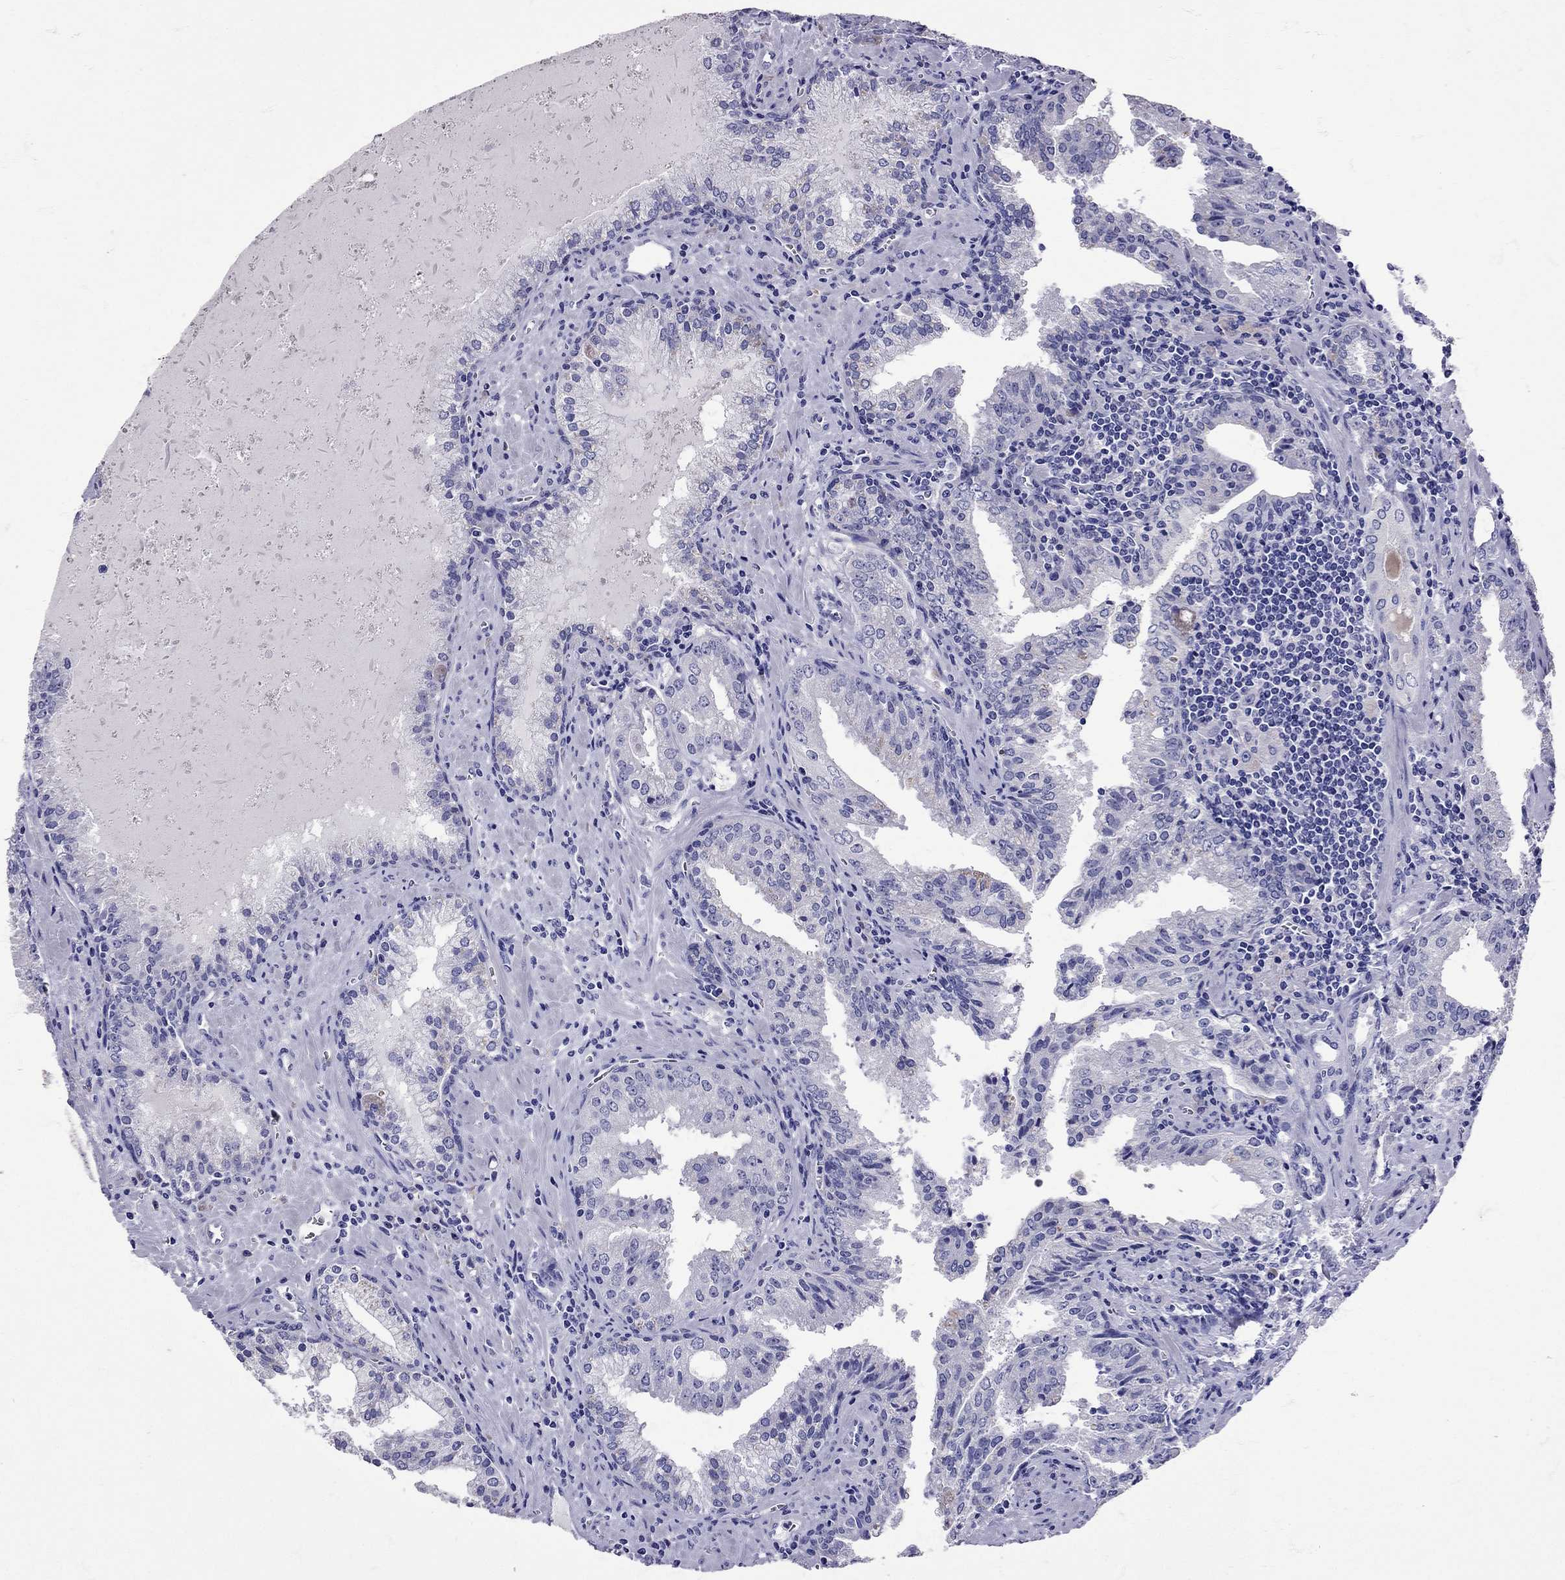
{"staining": {"intensity": "negative", "quantity": "none", "location": "none"}, "tissue": "prostate cancer", "cell_type": "Tumor cells", "image_type": "cancer", "snomed": [{"axis": "morphology", "description": "Adenocarcinoma, High grade"}, {"axis": "topography", "description": "Prostate"}], "caption": "Tumor cells show no significant protein staining in adenocarcinoma (high-grade) (prostate).", "gene": "TBR1", "patient": {"sex": "male", "age": 68}}